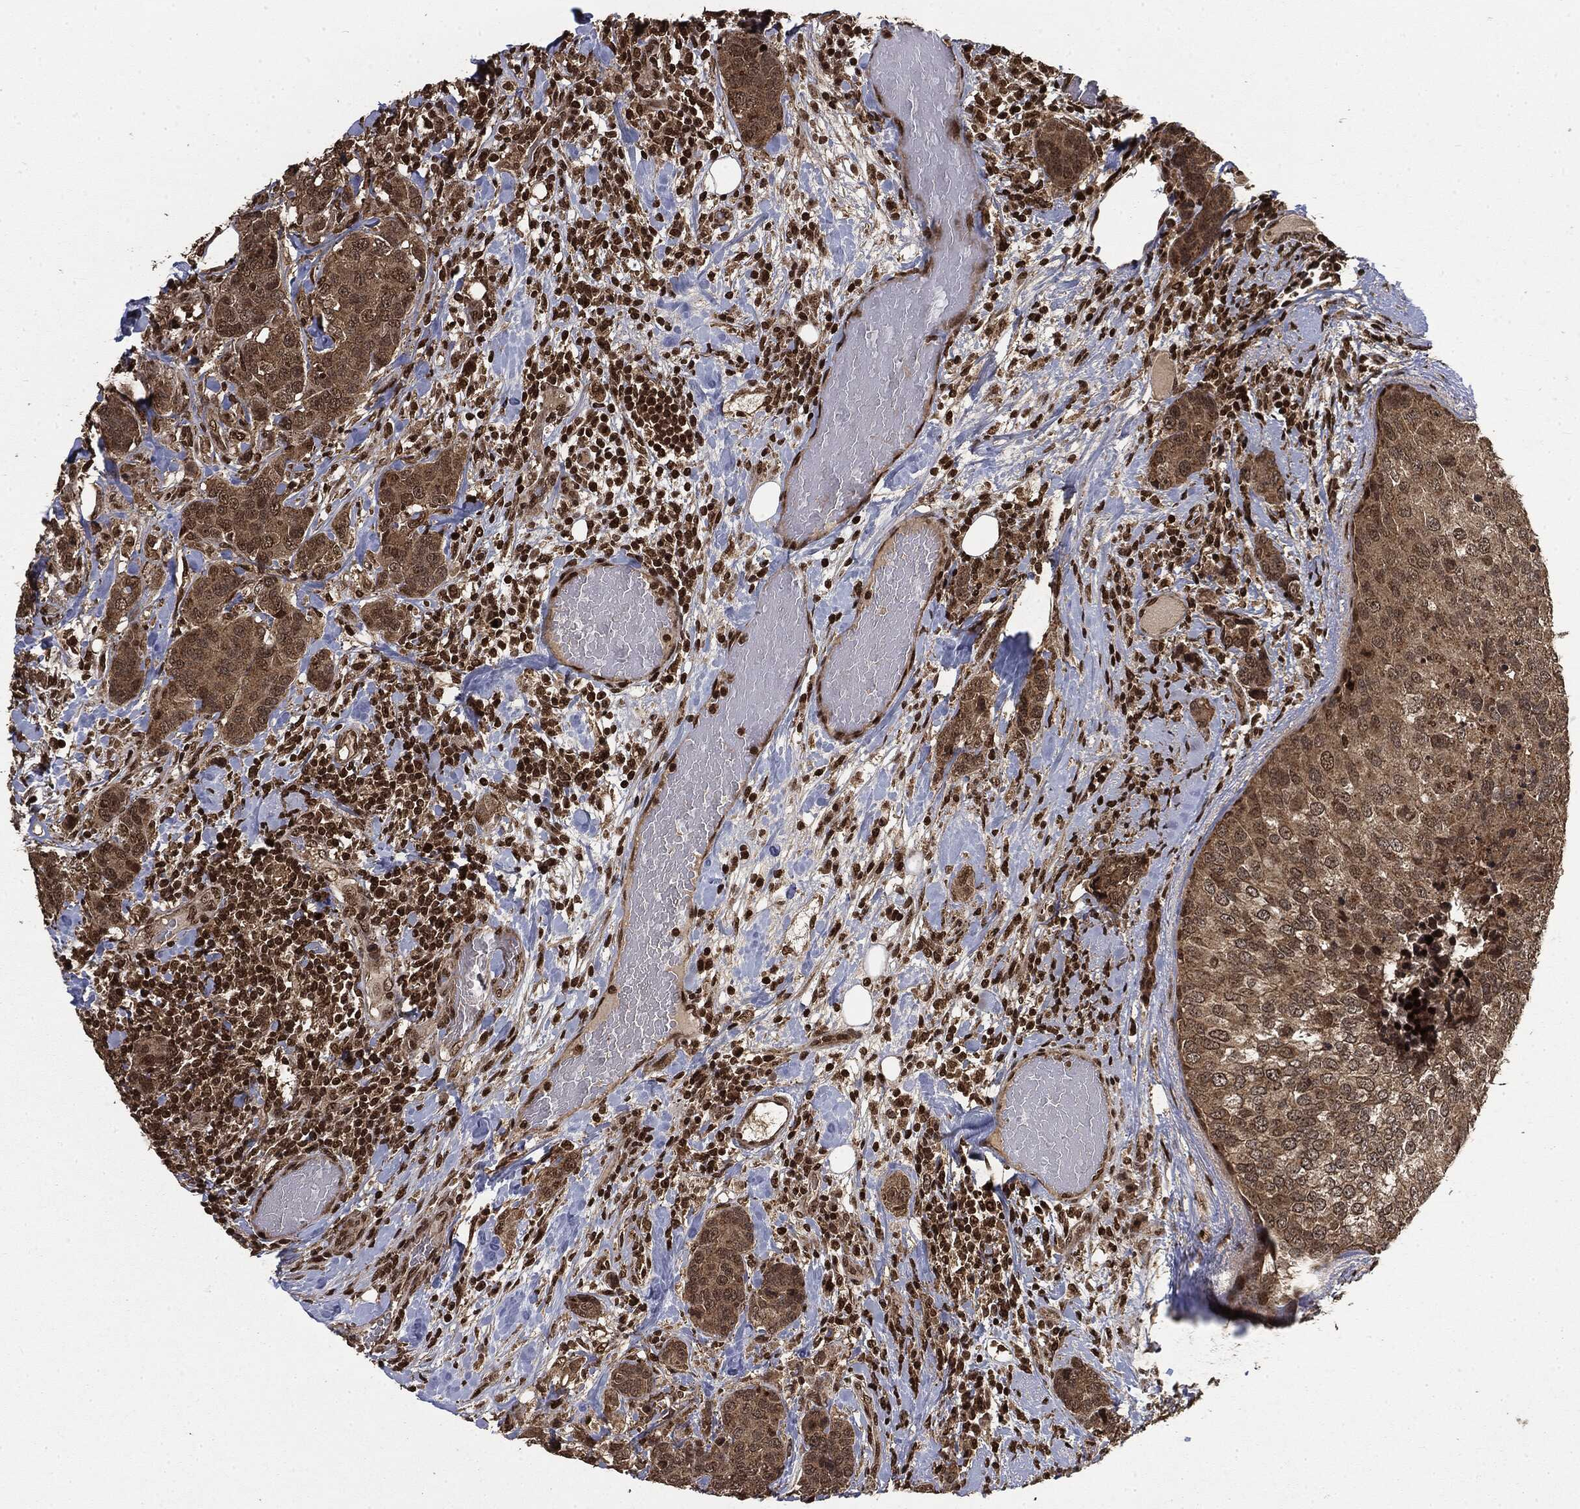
{"staining": {"intensity": "weak", "quantity": ">75%", "location": "cytoplasmic/membranous"}, "tissue": "breast cancer", "cell_type": "Tumor cells", "image_type": "cancer", "snomed": [{"axis": "morphology", "description": "Lobular carcinoma"}, {"axis": "topography", "description": "Breast"}], "caption": "Lobular carcinoma (breast) stained with DAB (3,3'-diaminobenzidine) immunohistochemistry exhibits low levels of weak cytoplasmic/membranous staining in approximately >75% of tumor cells. The staining was performed using DAB (3,3'-diaminobenzidine) to visualize the protein expression in brown, while the nuclei were stained in blue with hematoxylin (Magnification: 20x).", "gene": "CTDP1", "patient": {"sex": "female", "age": 59}}